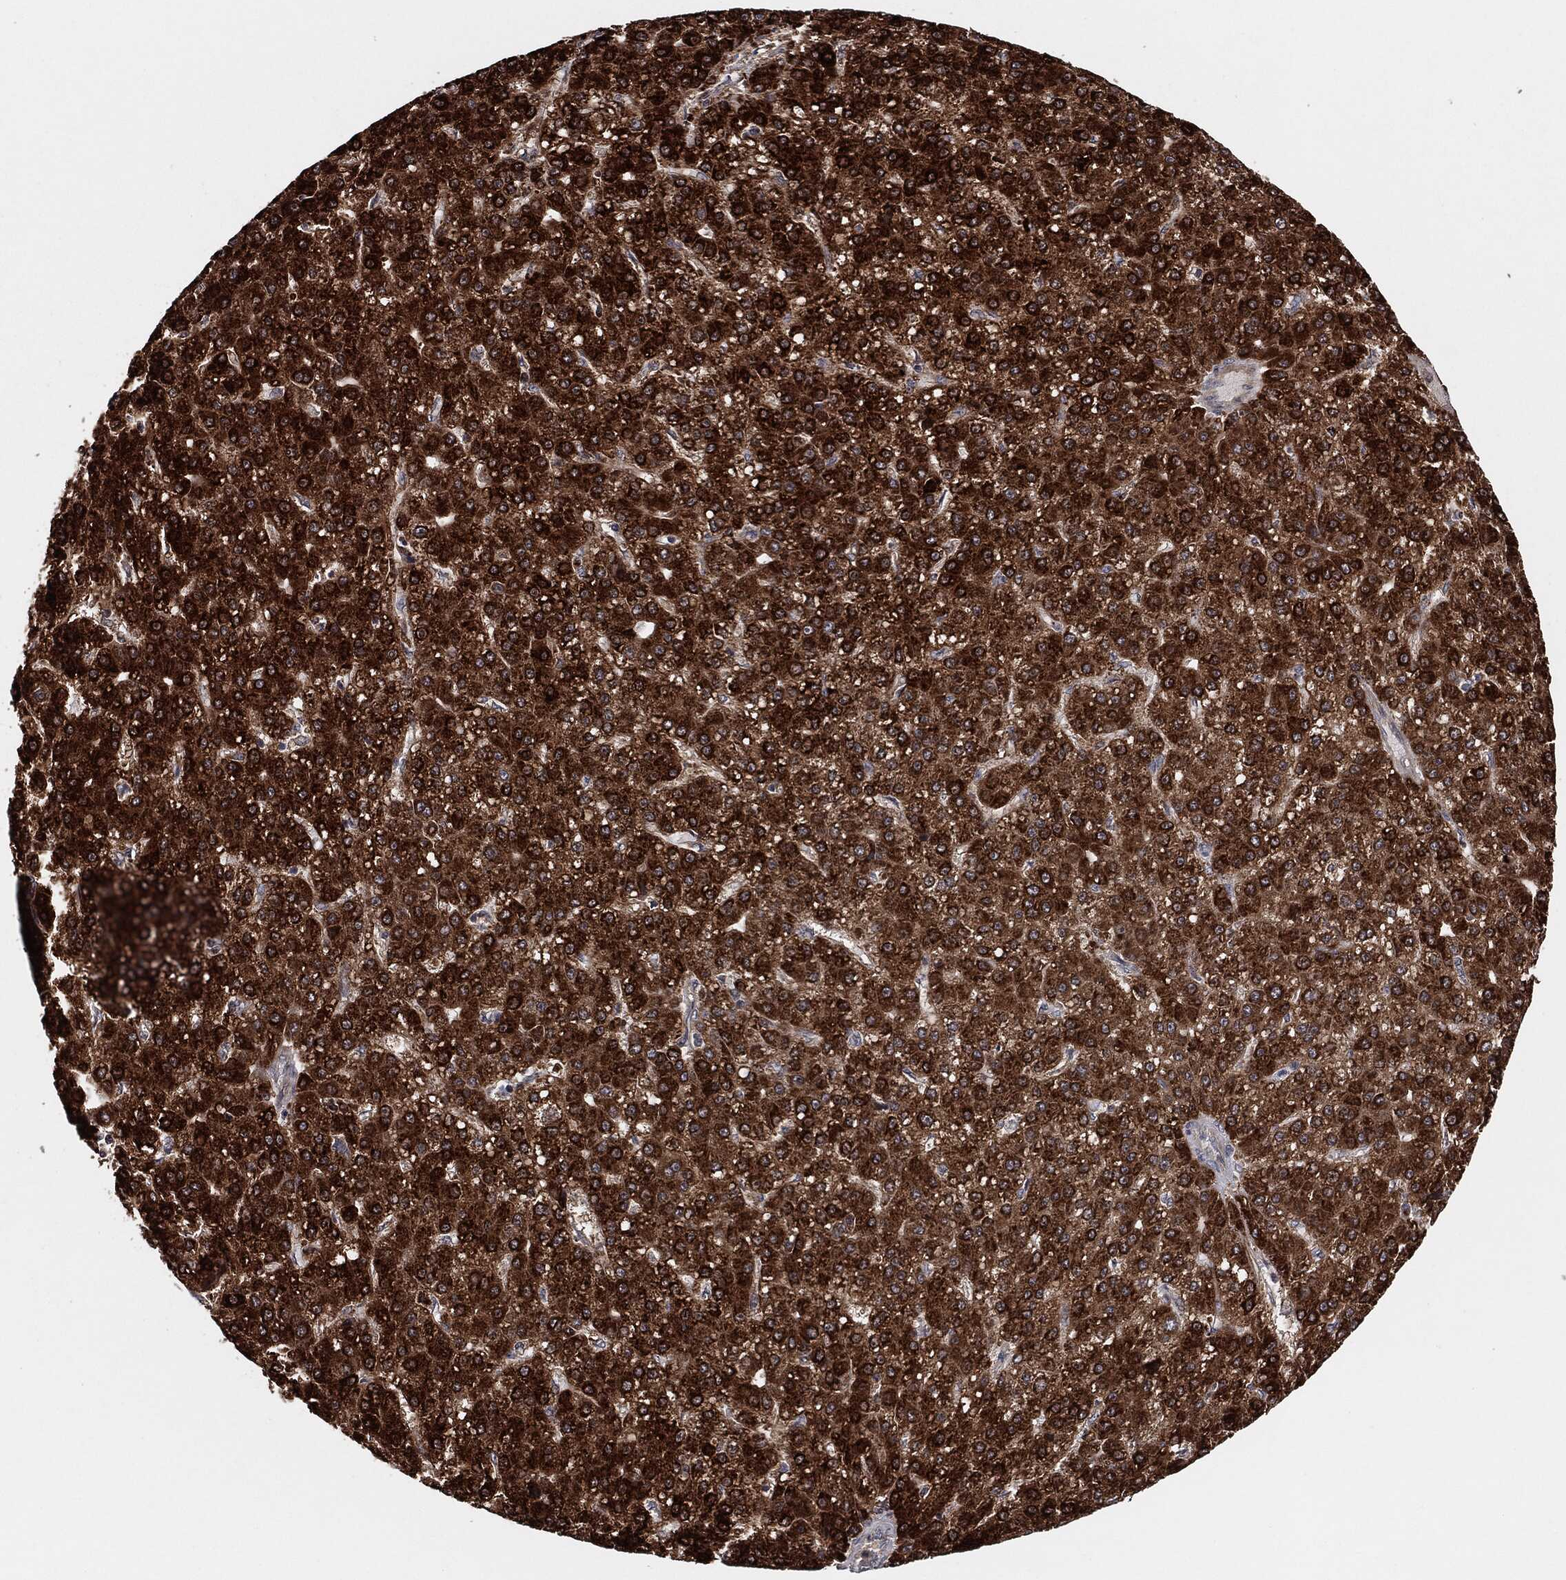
{"staining": {"intensity": "strong", "quantity": ">75%", "location": "cytoplasmic/membranous"}, "tissue": "liver cancer", "cell_type": "Tumor cells", "image_type": "cancer", "snomed": [{"axis": "morphology", "description": "Carcinoma, Hepatocellular, NOS"}, {"axis": "topography", "description": "Liver"}], "caption": "Tumor cells show high levels of strong cytoplasmic/membranous expression in about >75% of cells in liver cancer (hepatocellular carcinoma).", "gene": "BCAR1", "patient": {"sex": "male", "age": 67}}